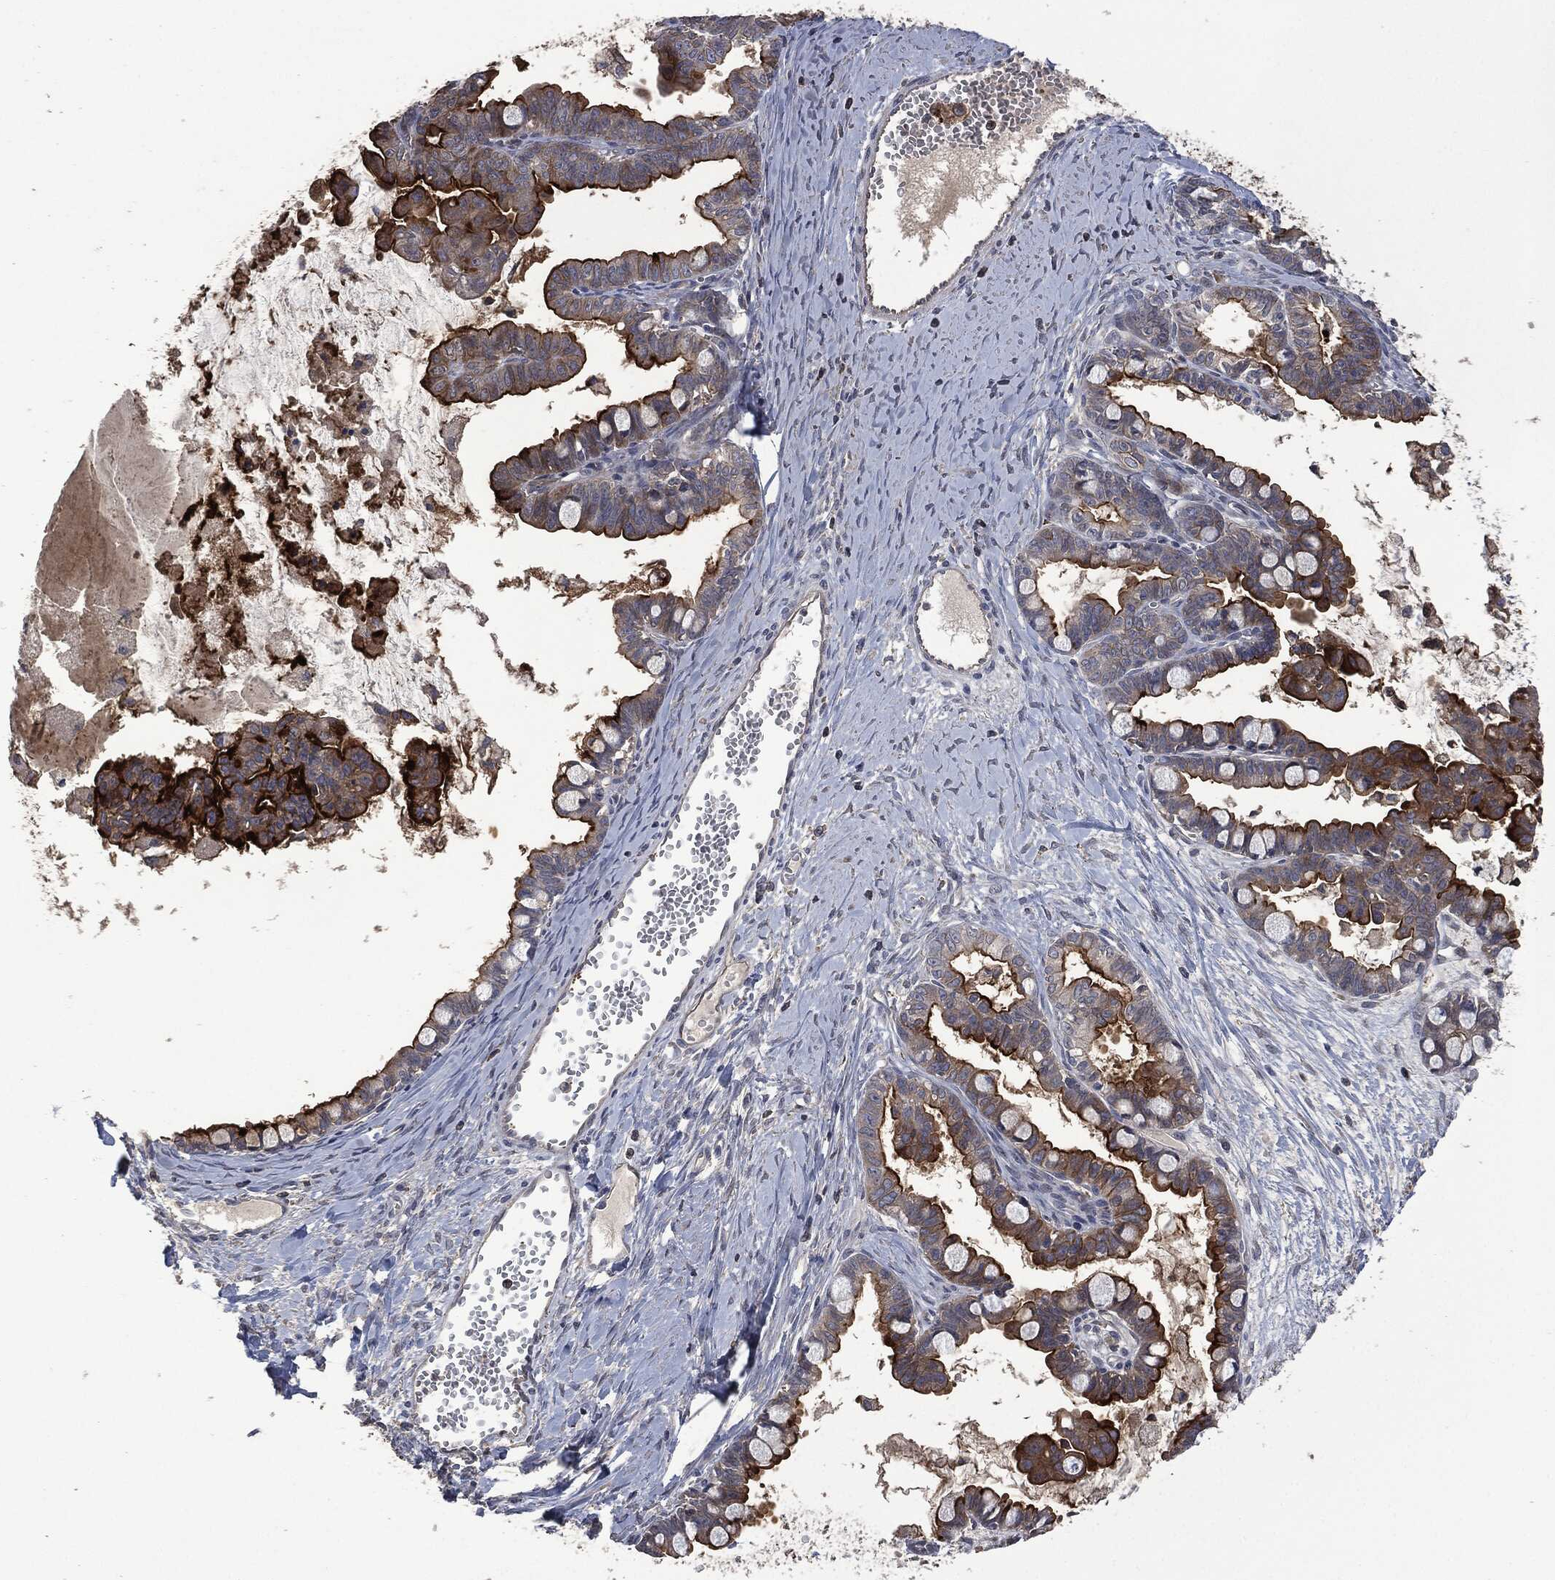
{"staining": {"intensity": "strong", "quantity": "25%-75%", "location": "cytoplasmic/membranous"}, "tissue": "ovarian cancer", "cell_type": "Tumor cells", "image_type": "cancer", "snomed": [{"axis": "morphology", "description": "Cystadenocarcinoma, mucinous, NOS"}, {"axis": "topography", "description": "Ovary"}], "caption": "Immunohistochemistry (IHC) micrograph of neoplastic tissue: human mucinous cystadenocarcinoma (ovarian) stained using immunohistochemistry (IHC) shows high levels of strong protein expression localized specifically in the cytoplasmic/membranous of tumor cells, appearing as a cytoplasmic/membranous brown color.", "gene": "MSLN", "patient": {"sex": "female", "age": 63}}